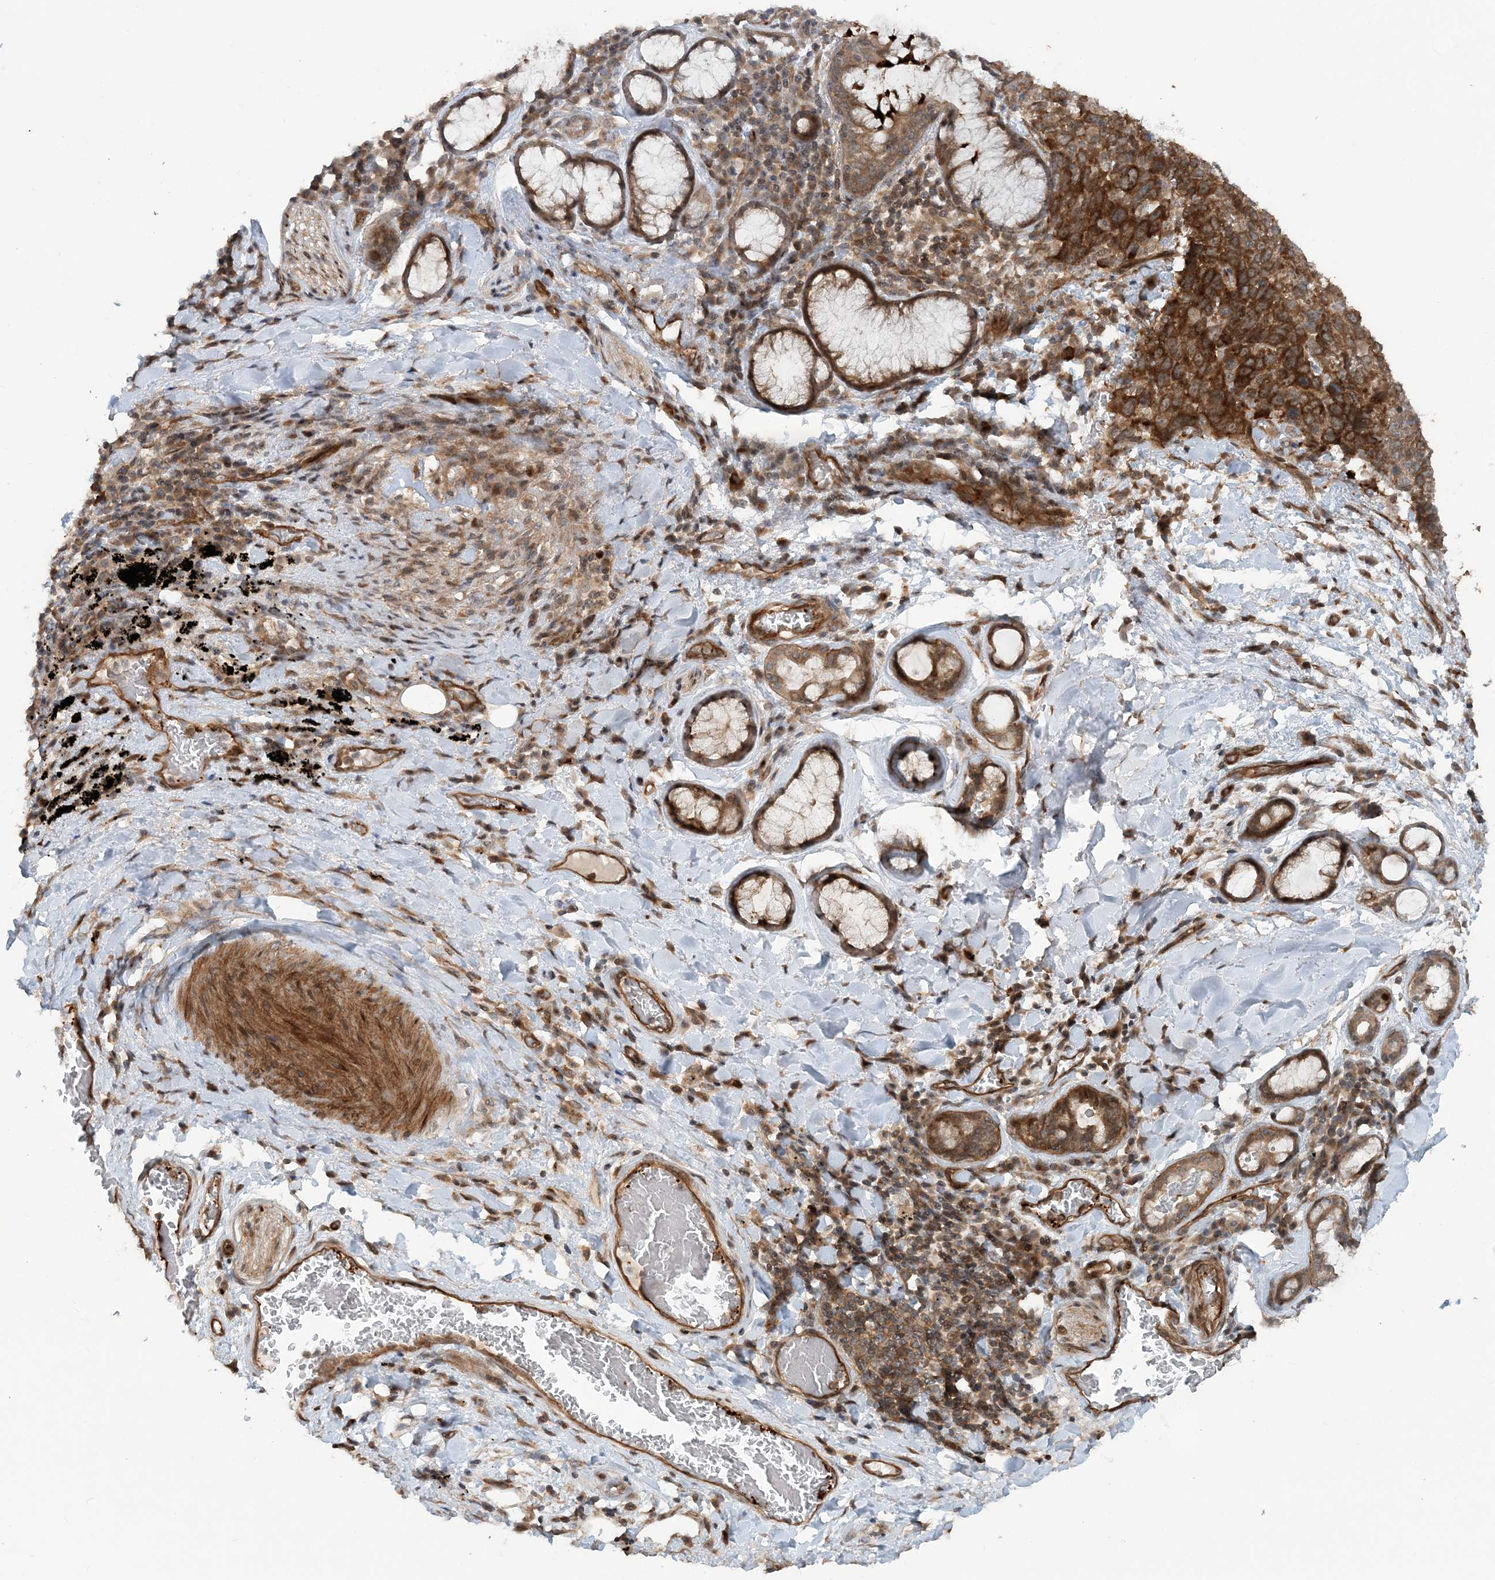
{"staining": {"intensity": "strong", "quantity": ">75%", "location": "cytoplasmic/membranous"}, "tissue": "lung cancer", "cell_type": "Tumor cells", "image_type": "cancer", "snomed": [{"axis": "morphology", "description": "Squamous cell carcinoma, NOS"}, {"axis": "topography", "description": "Lung"}], "caption": "The photomicrograph shows immunohistochemical staining of squamous cell carcinoma (lung). There is strong cytoplasmic/membranous expression is identified in approximately >75% of tumor cells.", "gene": "GEMIN5", "patient": {"sex": "male", "age": 66}}